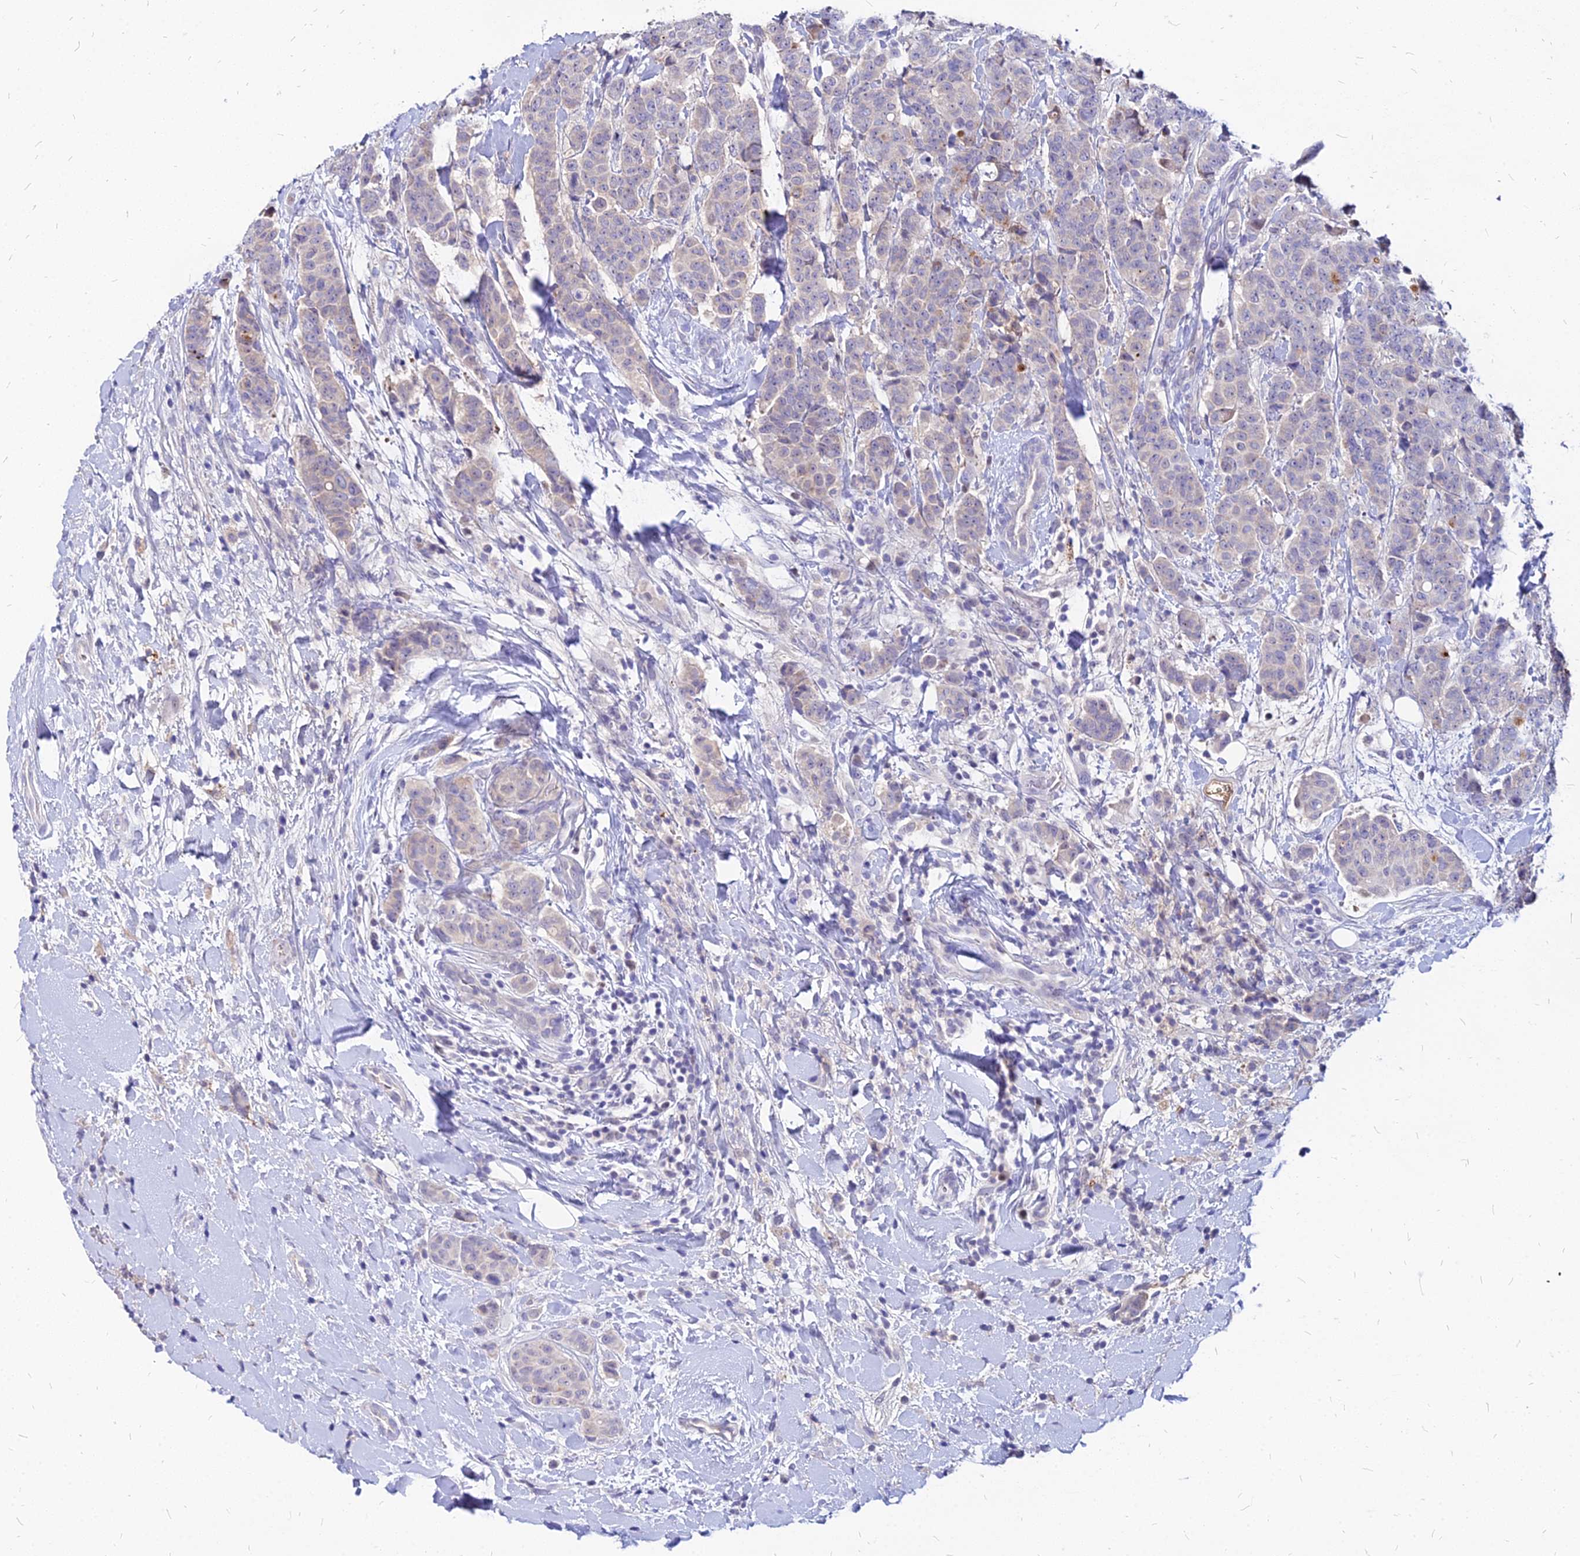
{"staining": {"intensity": "weak", "quantity": "<25%", "location": "cytoplasmic/membranous"}, "tissue": "breast cancer", "cell_type": "Tumor cells", "image_type": "cancer", "snomed": [{"axis": "morphology", "description": "Duct carcinoma"}, {"axis": "topography", "description": "Breast"}], "caption": "Histopathology image shows no significant protein staining in tumor cells of breast cancer (invasive ductal carcinoma). (DAB IHC, high magnification).", "gene": "ACSM6", "patient": {"sex": "female", "age": 40}}